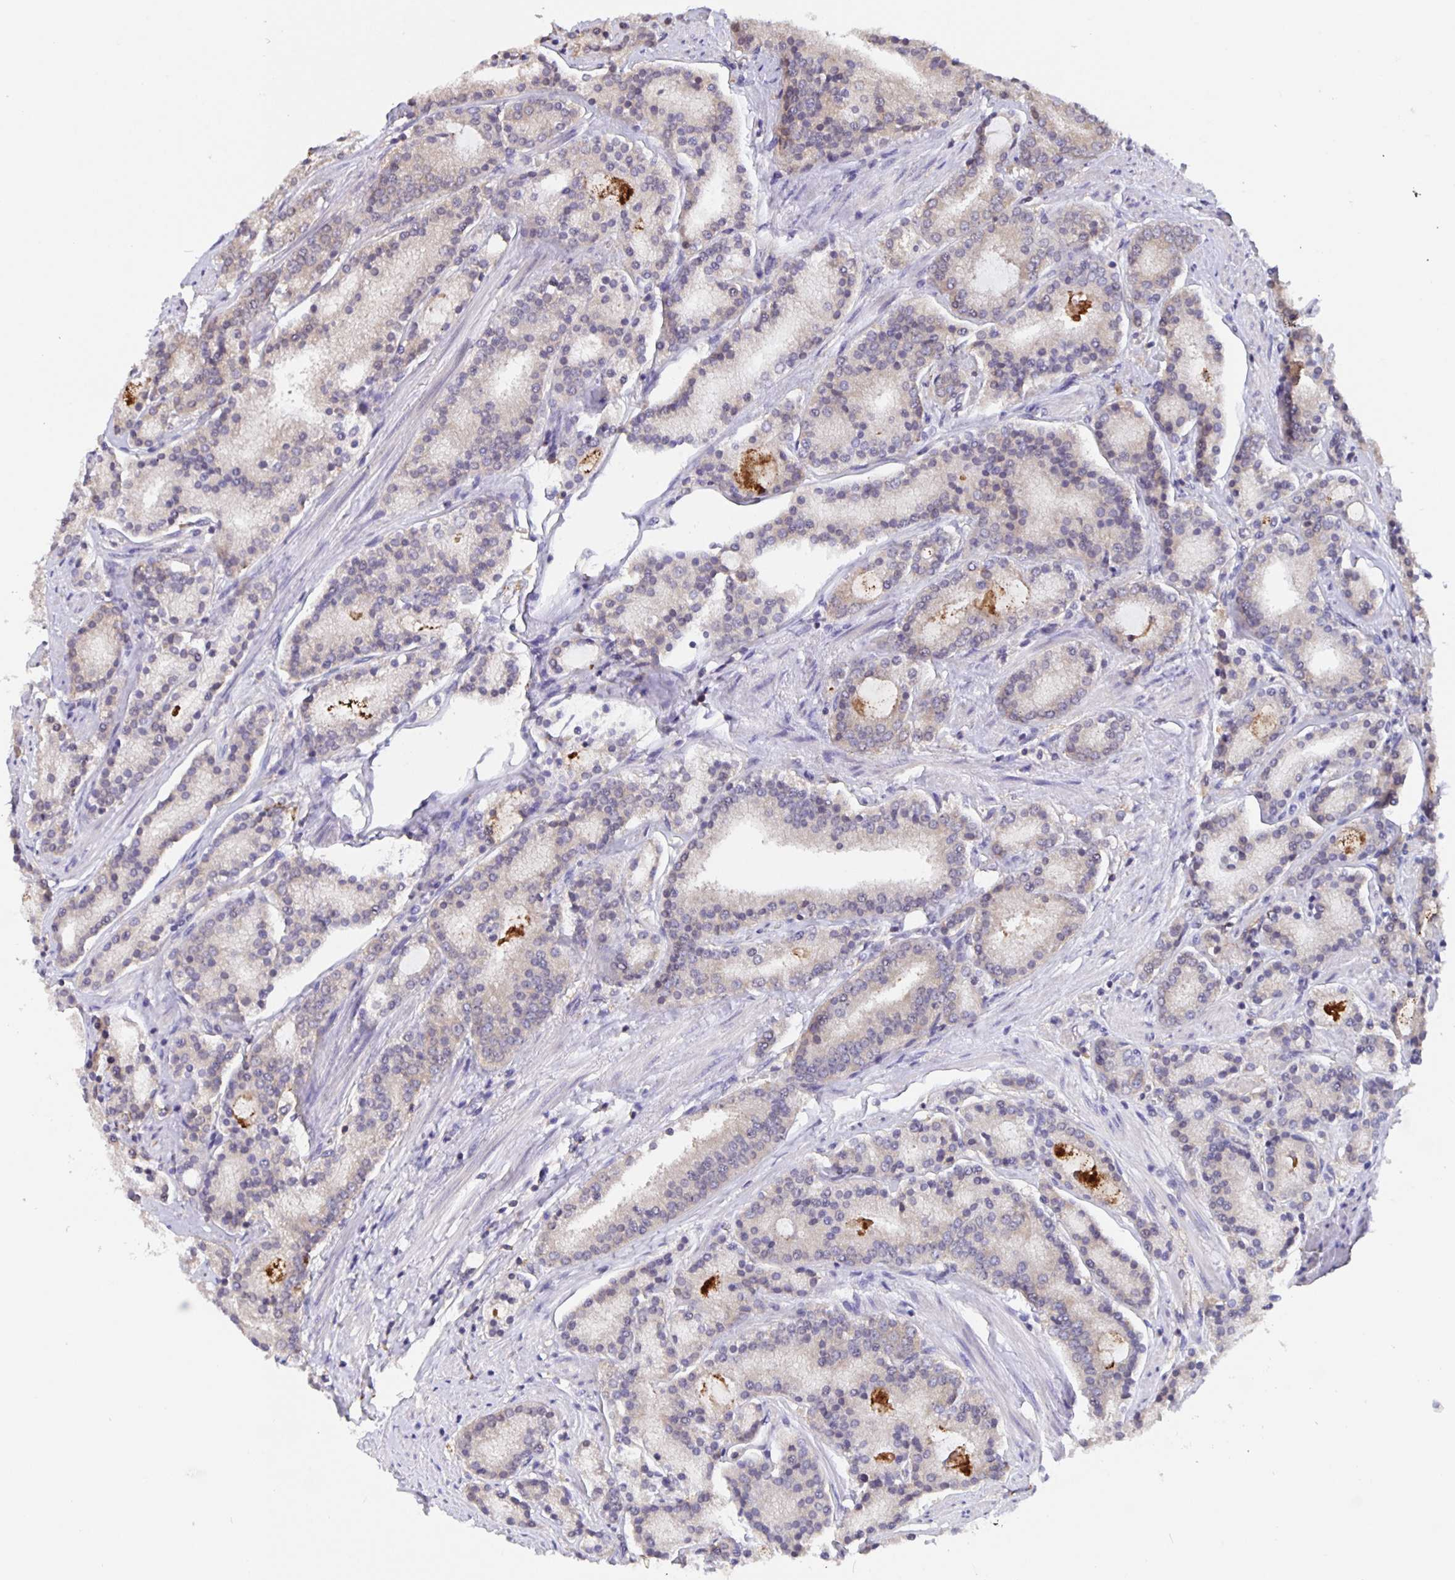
{"staining": {"intensity": "weak", "quantity": "25%-75%", "location": "cytoplasmic/membranous"}, "tissue": "prostate cancer", "cell_type": "Tumor cells", "image_type": "cancer", "snomed": [{"axis": "morphology", "description": "Adenocarcinoma, High grade"}, {"axis": "topography", "description": "Prostate"}], "caption": "This histopathology image reveals immunohistochemistry (IHC) staining of human prostate cancer, with low weak cytoplasmic/membranous positivity in approximately 25%-75% of tumor cells.", "gene": "FEM1C", "patient": {"sex": "male", "age": 63}}